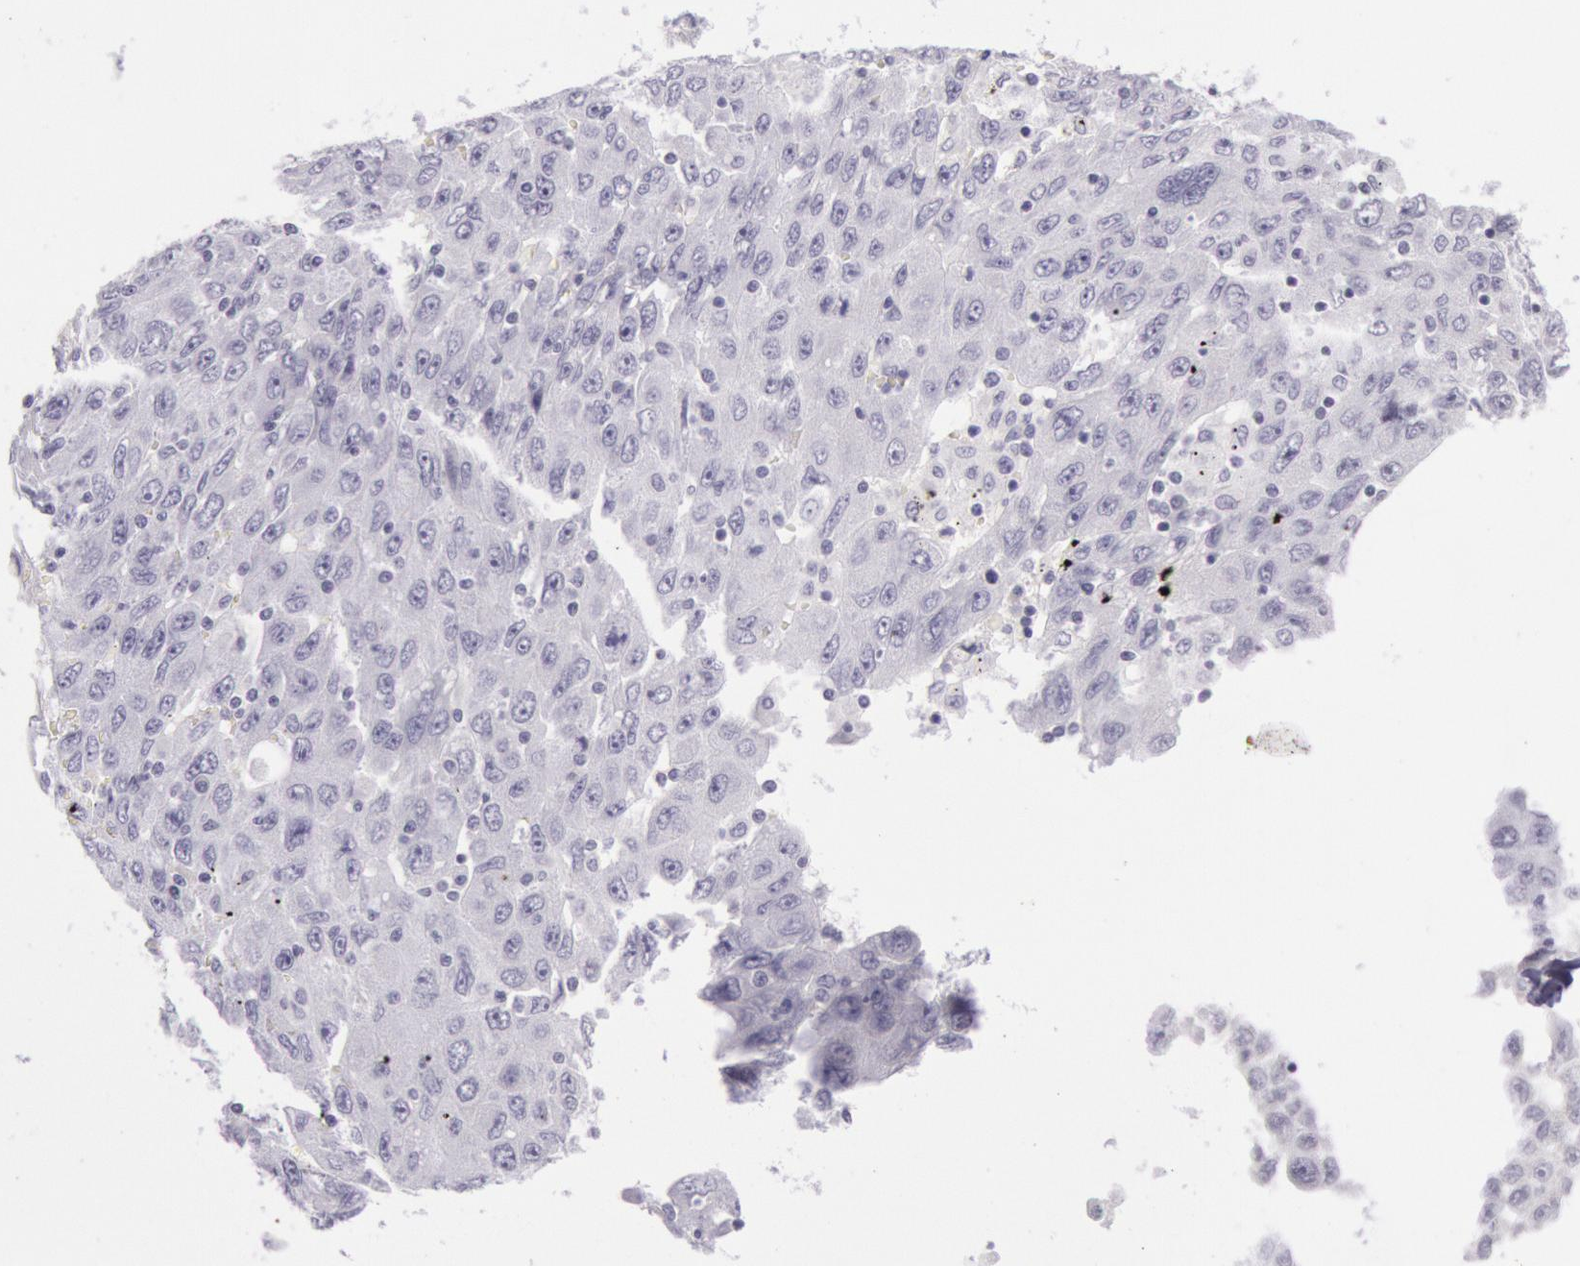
{"staining": {"intensity": "negative", "quantity": "none", "location": "none"}, "tissue": "liver cancer", "cell_type": "Tumor cells", "image_type": "cancer", "snomed": [{"axis": "morphology", "description": "Carcinoma, Hepatocellular, NOS"}, {"axis": "topography", "description": "Liver"}], "caption": "High magnification brightfield microscopy of liver cancer stained with DAB (brown) and counterstained with hematoxylin (blue): tumor cells show no significant expression.", "gene": "CKB", "patient": {"sex": "male", "age": 49}}